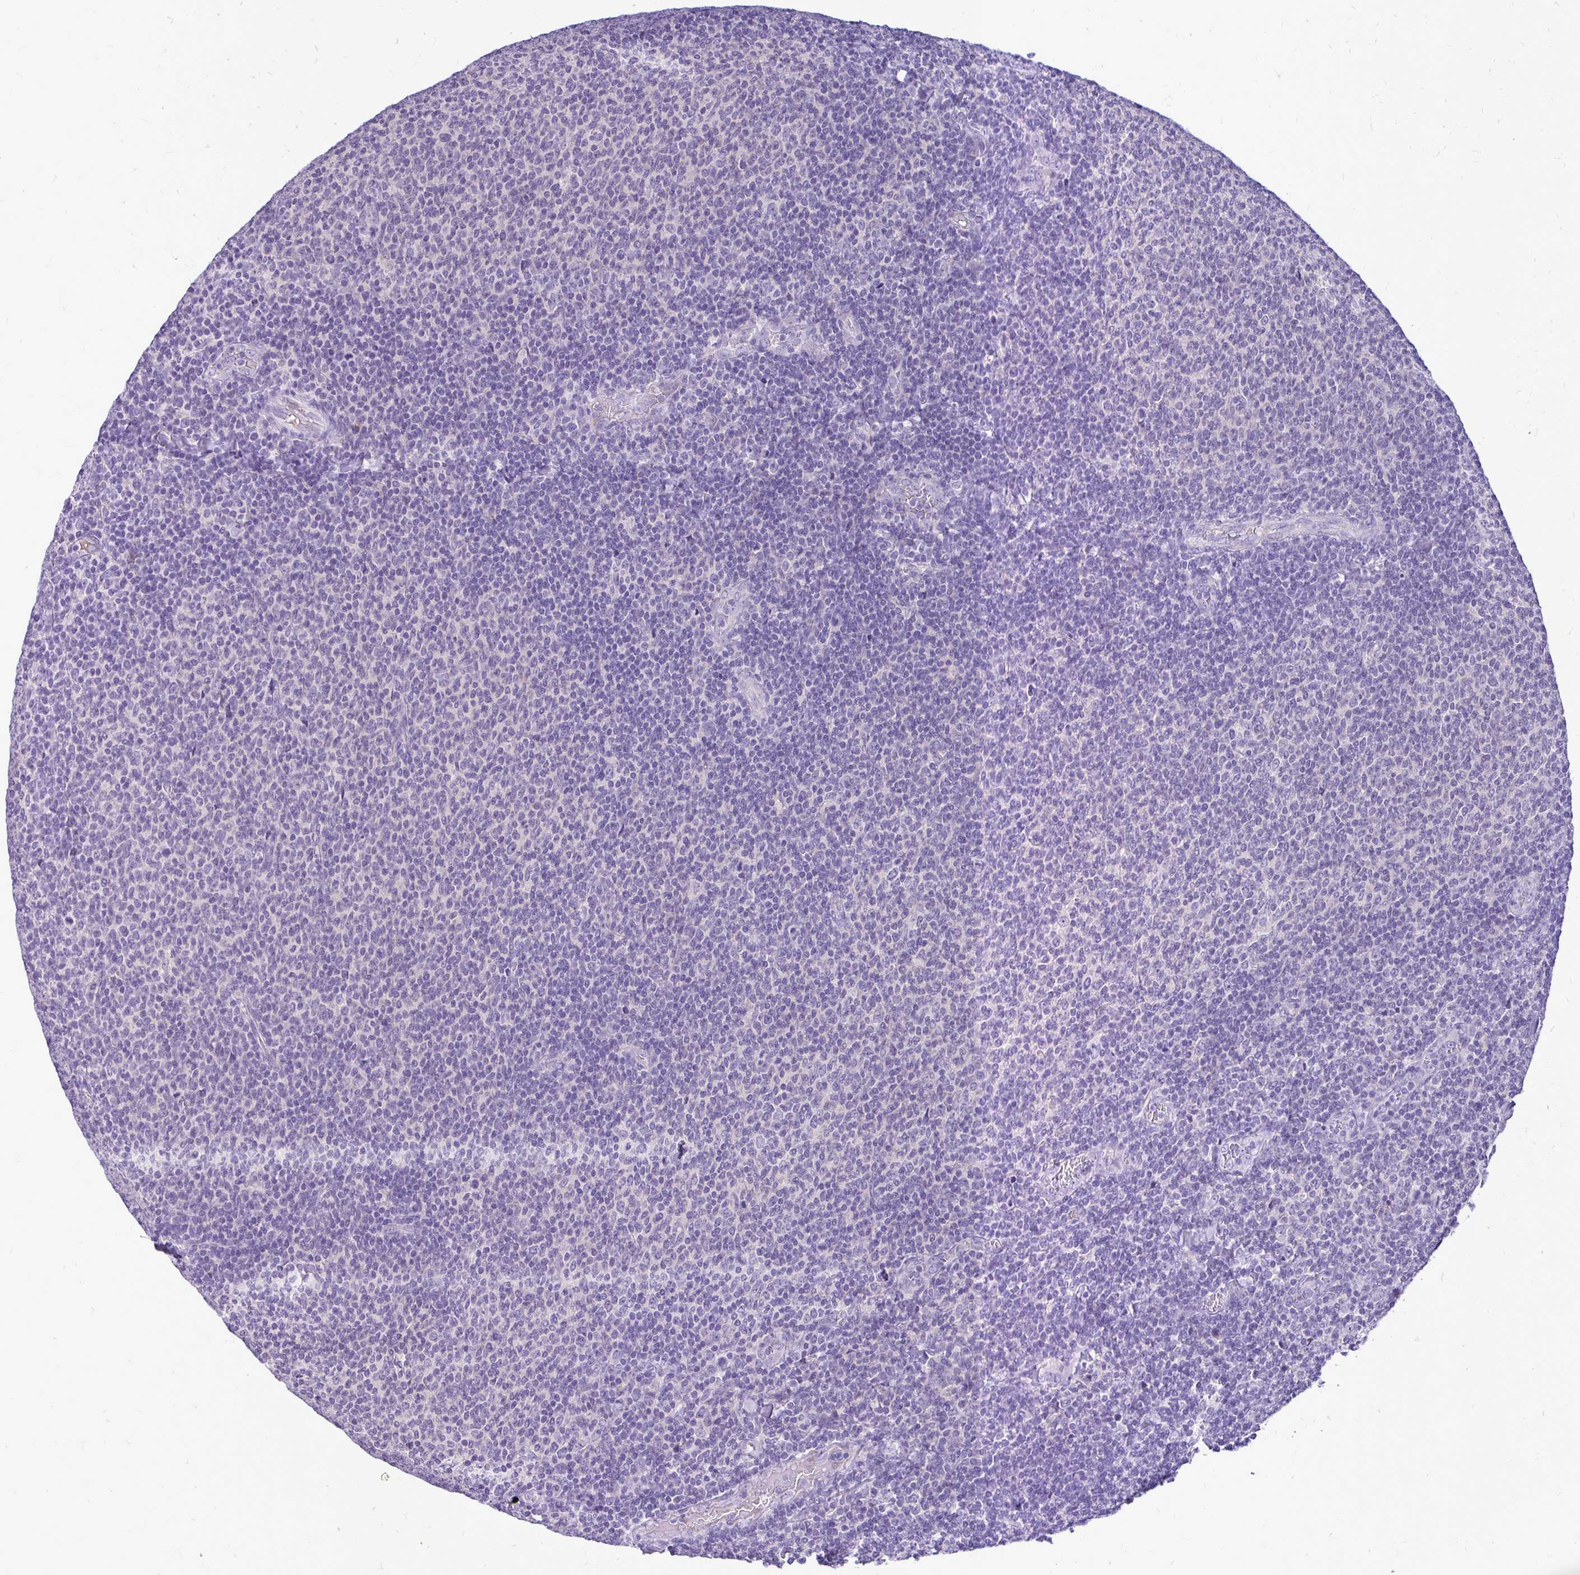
{"staining": {"intensity": "negative", "quantity": "none", "location": "none"}, "tissue": "lymphoma", "cell_type": "Tumor cells", "image_type": "cancer", "snomed": [{"axis": "morphology", "description": "Malignant lymphoma, non-Hodgkin's type, Low grade"}, {"axis": "topography", "description": "Lymph node"}], "caption": "This is an immunohistochemistry (IHC) histopathology image of human malignant lymphoma, non-Hodgkin's type (low-grade). There is no positivity in tumor cells.", "gene": "MAP1LC3A", "patient": {"sex": "male", "age": 52}}